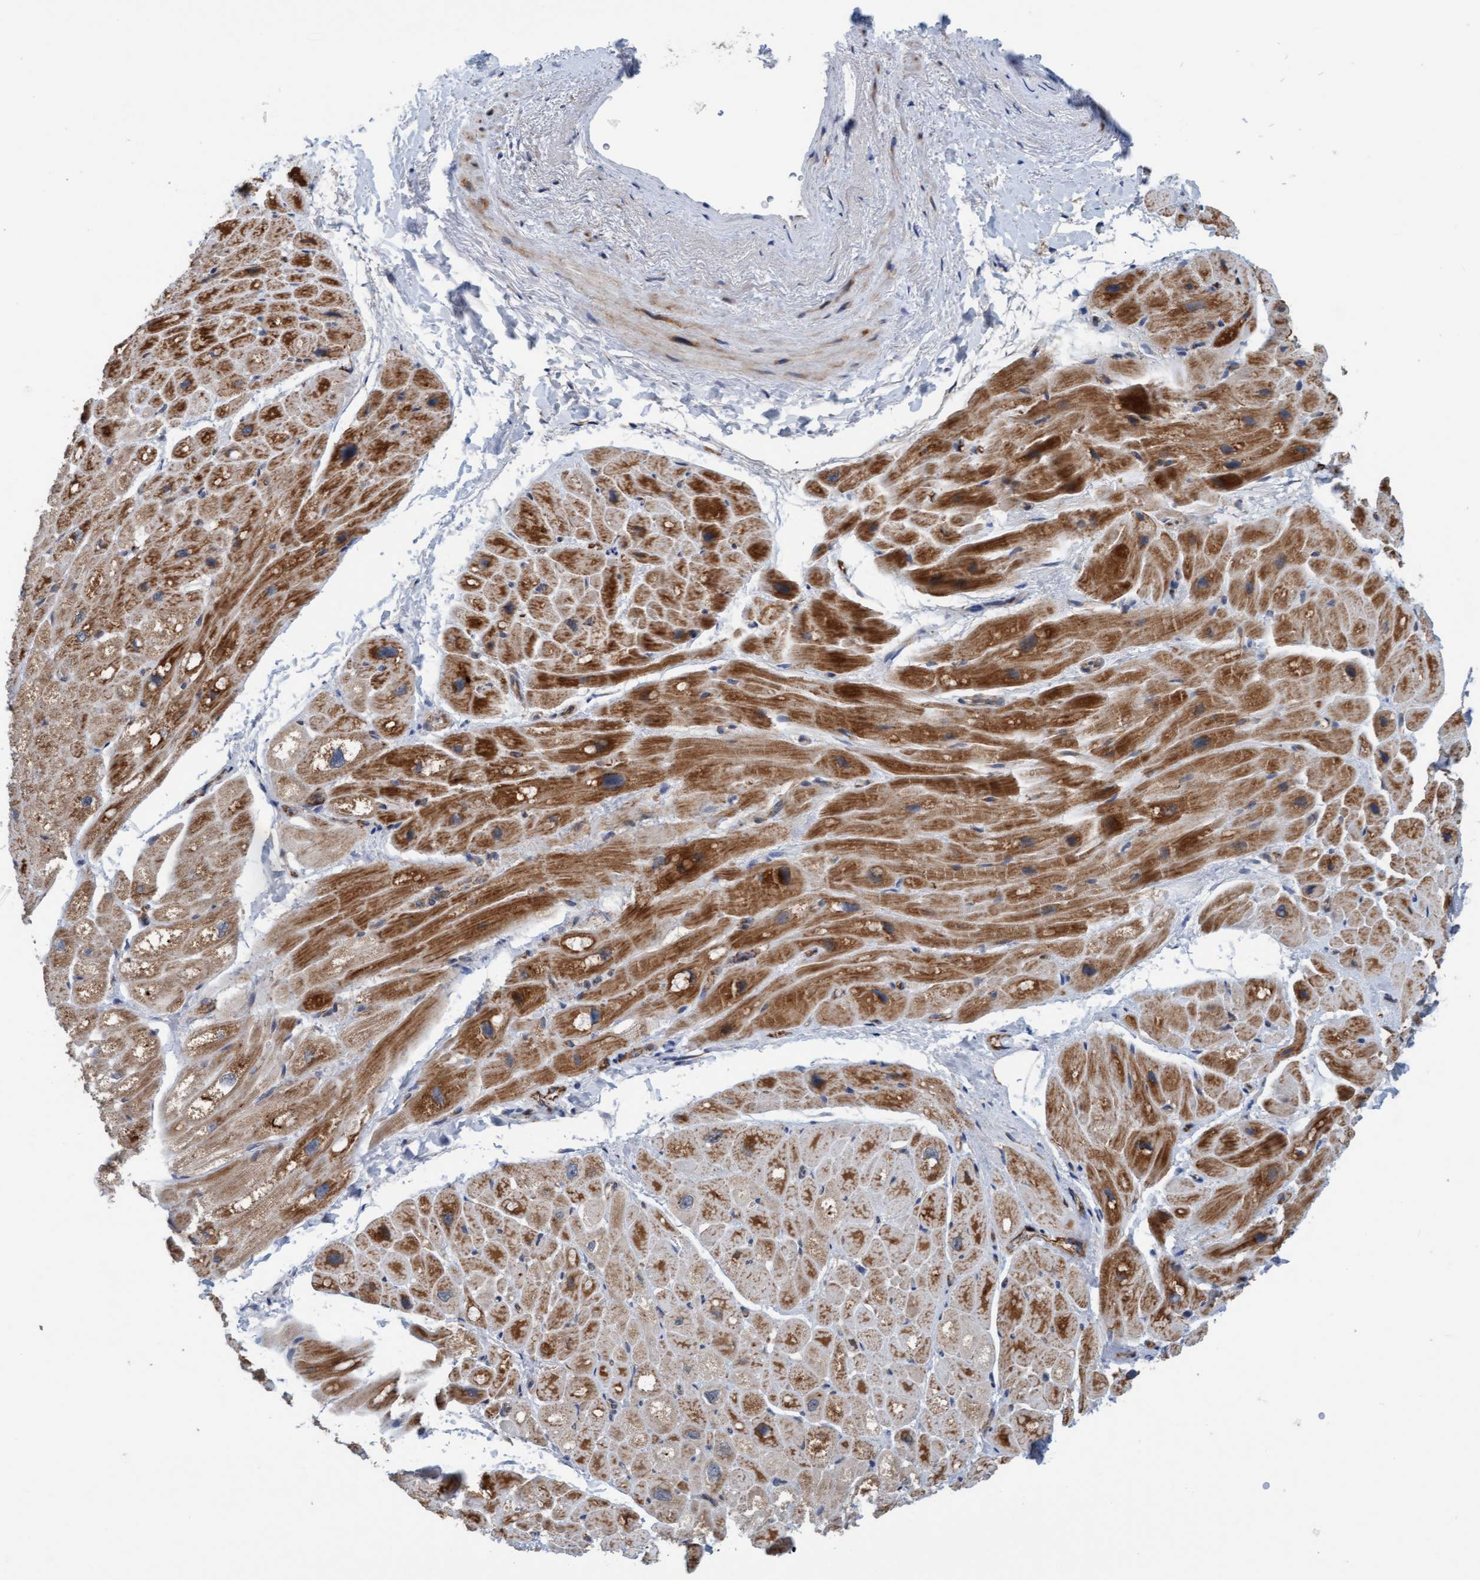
{"staining": {"intensity": "strong", "quantity": ">75%", "location": "cytoplasmic/membranous"}, "tissue": "heart muscle", "cell_type": "Cardiomyocytes", "image_type": "normal", "snomed": [{"axis": "morphology", "description": "Normal tissue, NOS"}, {"axis": "topography", "description": "Heart"}], "caption": "A high-resolution image shows IHC staining of normal heart muscle, which reveals strong cytoplasmic/membranous staining in approximately >75% of cardiomyocytes. (DAB IHC with brightfield microscopy, high magnification).", "gene": "ZNF566", "patient": {"sex": "male", "age": 49}}